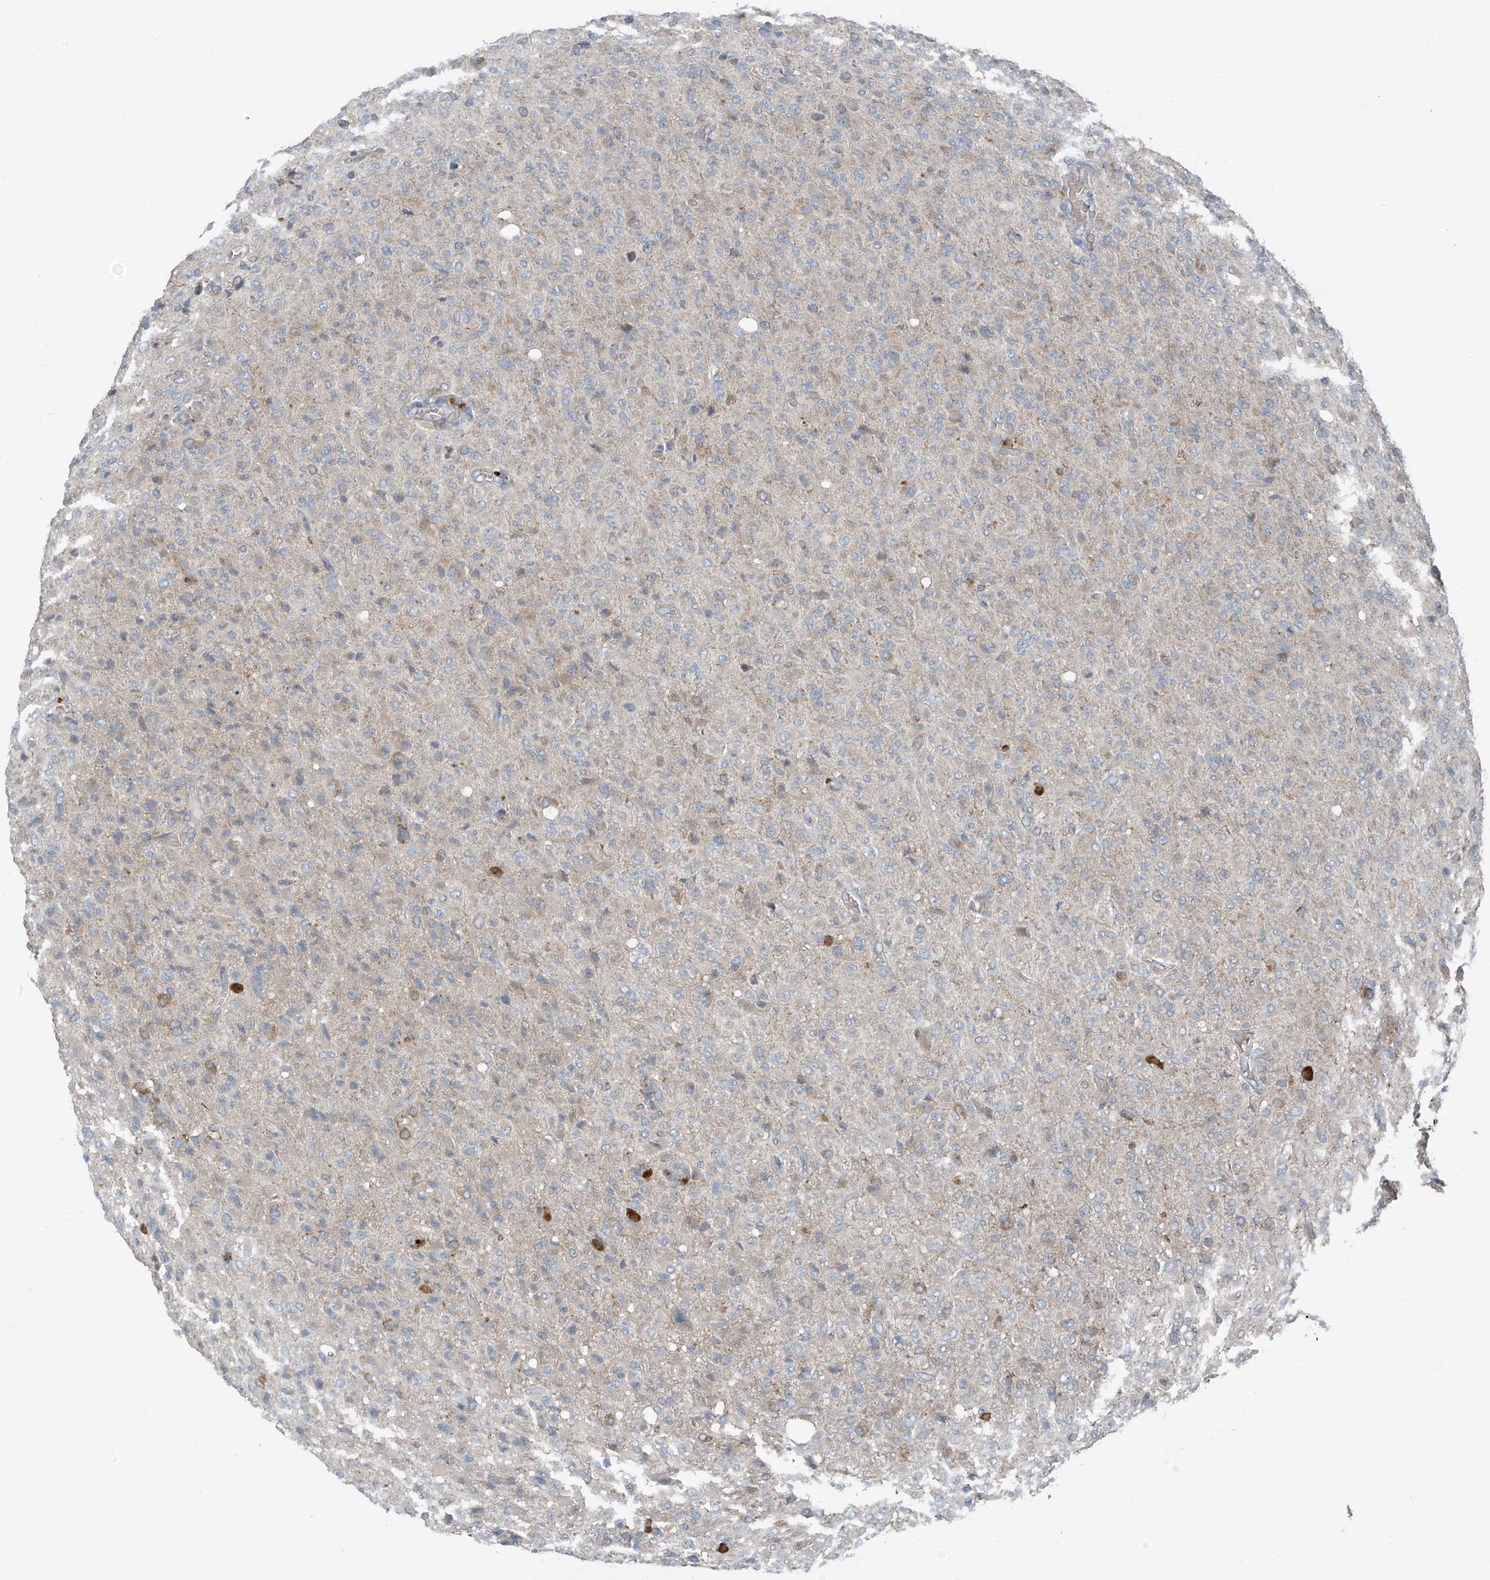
{"staining": {"intensity": "negative", "quantity": "none", "location": "none"}, "tissue": "glioma", "cell_type": "Tumor cells", "image_type": "cancer", "snomed": [{"axis": "morphology", "description": "Glioma, malignant, High grade"}, {"axis": "topography", "description": "Brain"}], "caption": "DAB (3,3'-diaminobenzidine) immunohistochemical staining of human glioma shows no significant staining in tumor cells.", "gene": "SLC12A6", "patient": {"sex": "female", "age": 57}}